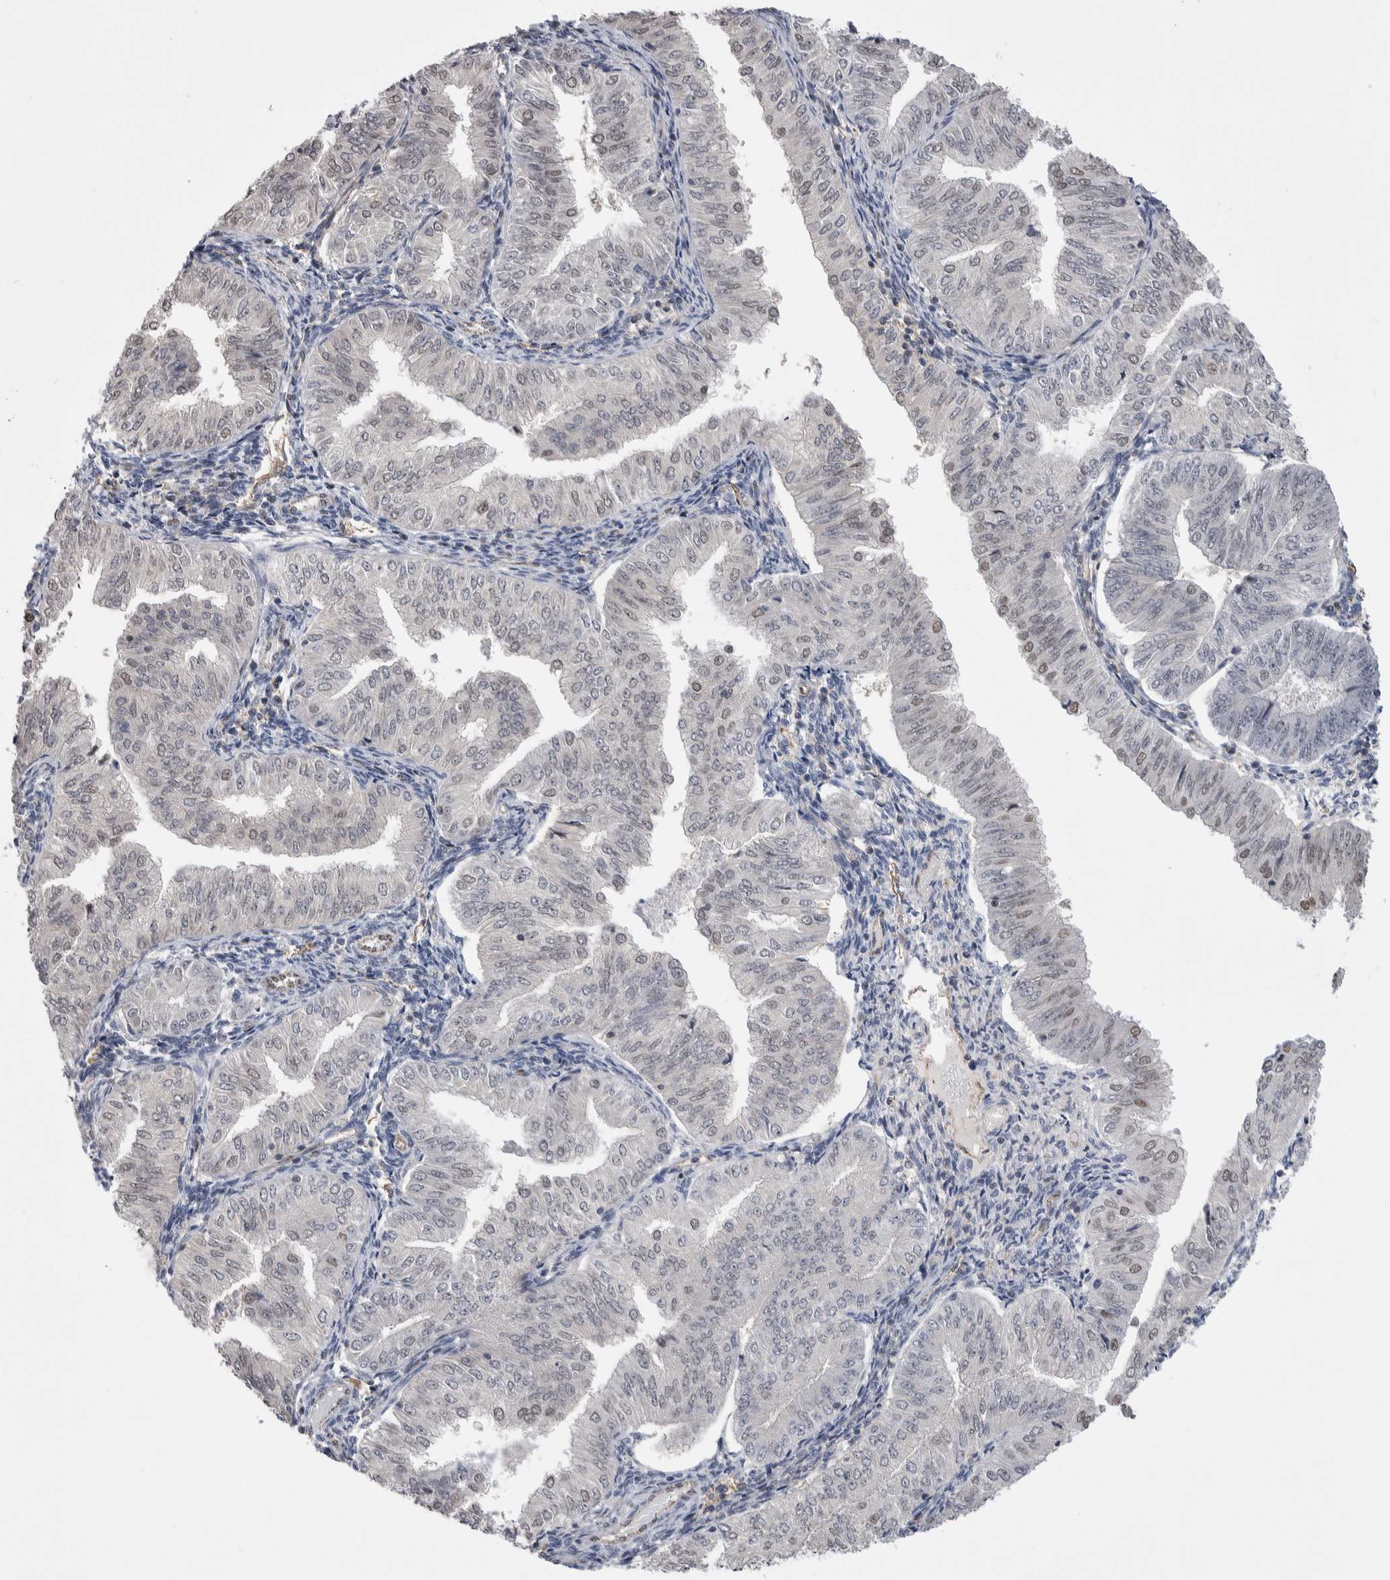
{"staining": {"intensity": "weak", "quantity": "<25%", "location": "nuclear"}, "tissue": "endometrial cancer", "cell_type": "Tumor cells", "image_type": "cancer", "snomed": [{"axis": "morphology", "description": "Normal tissue, NOS"}, {"axis": "morphology", "description": "Adenocarcinoma, NOS"}, {"axis": "topography", "description": "Endometrium"}], "caption": "IHC of endometrial cancer exhibits no positivity in tumor cells.", "gene": "ZBTB49", "patient": {"sex": "female", "age": 53}}